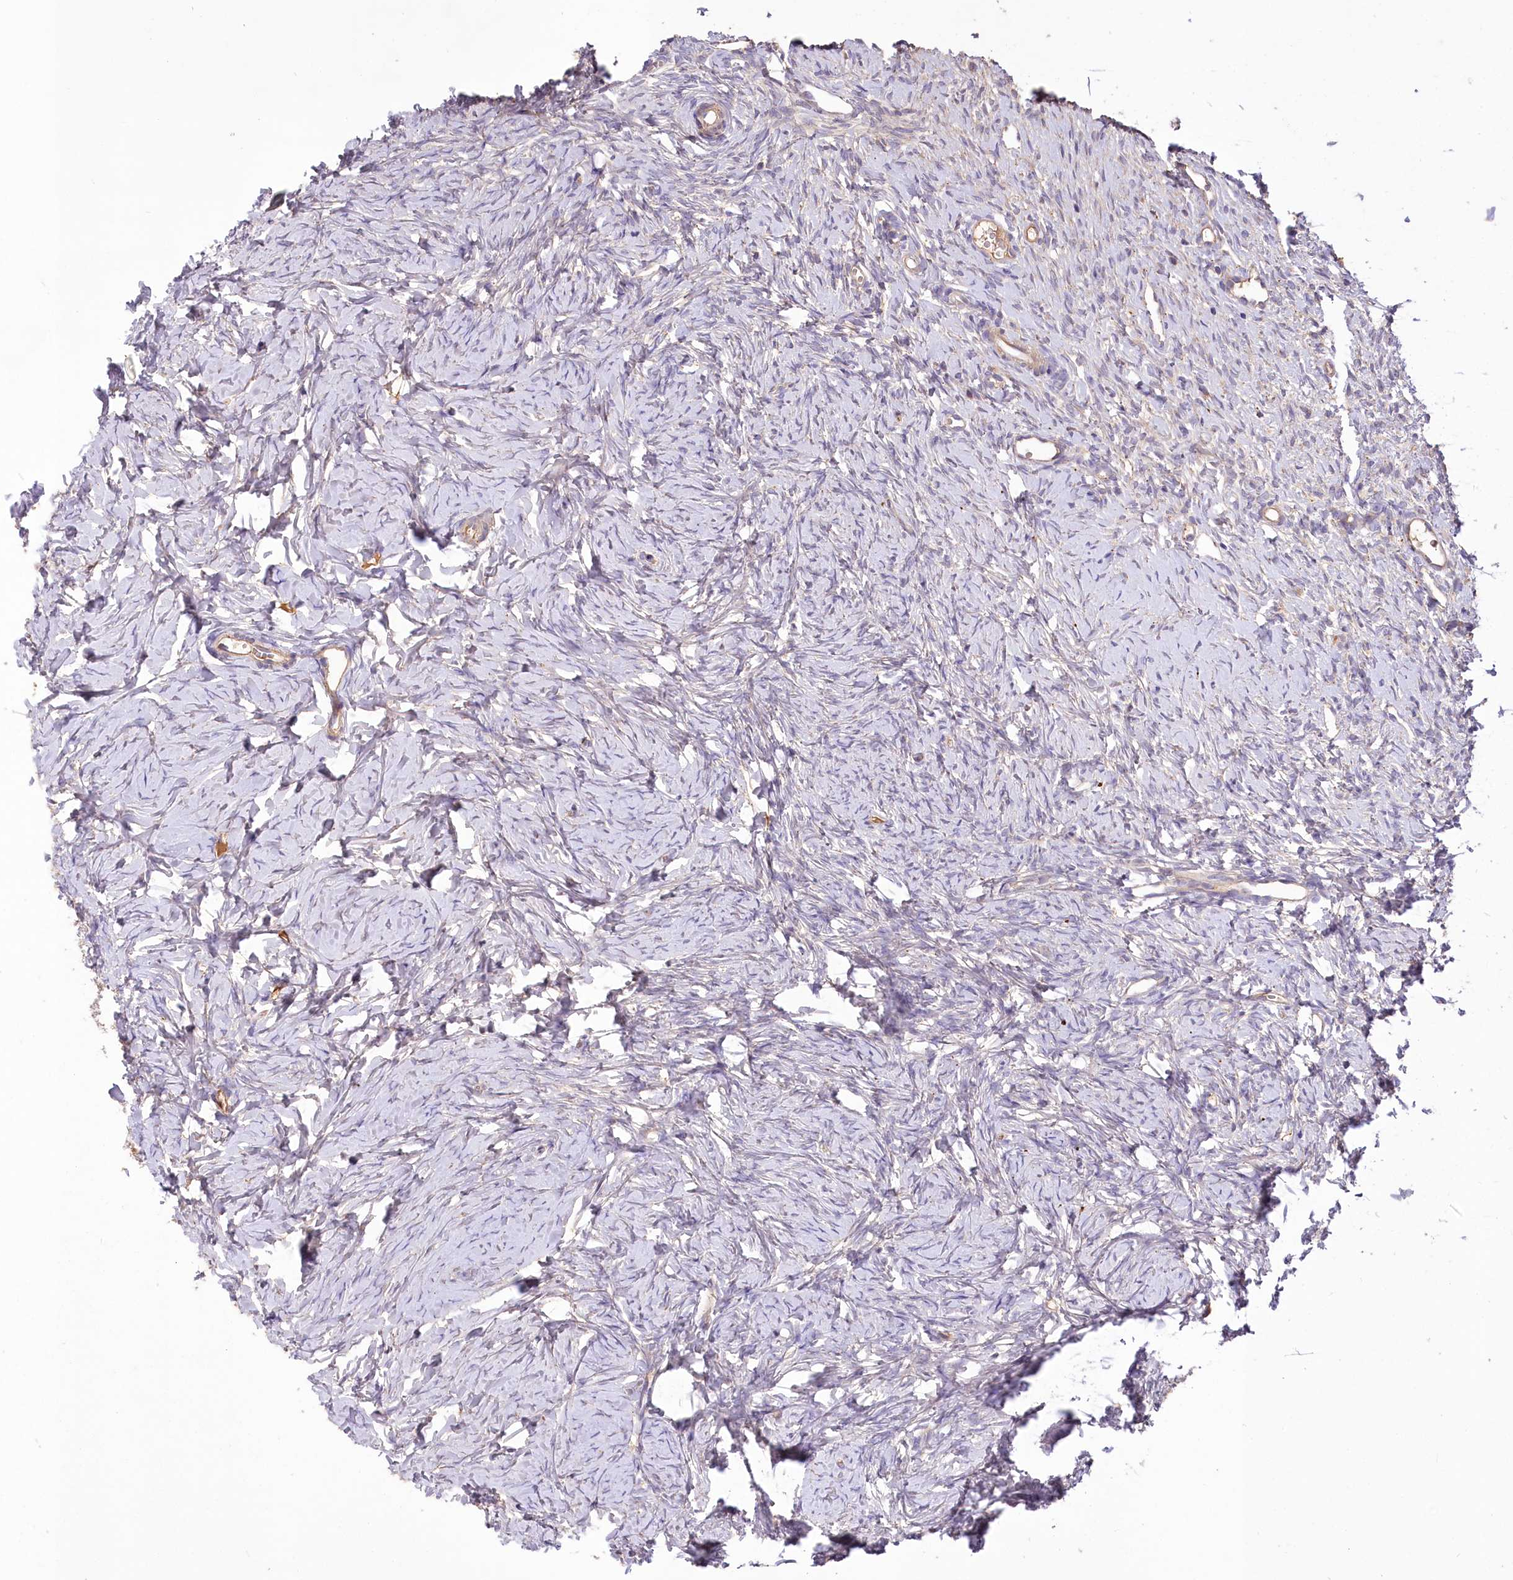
{"staining": {"intensity": "negative", "quantity": "none", "location": "none"}, "tissue": "ovary", "cell_type": "Ovarian stroma cells", "image_type": "normal", "snomed": [{"axis": "morphology", "description": "Normal tissue, NOS"}, {"axis": "topography", "description": "Ovary"}], "caption": "This is a photomicrograph of IHC staining of normal ovary, which shows no staining in ovarian stroma cells.", "gene": "PBLD", "patient": {"sex": "female", "age": 51}}